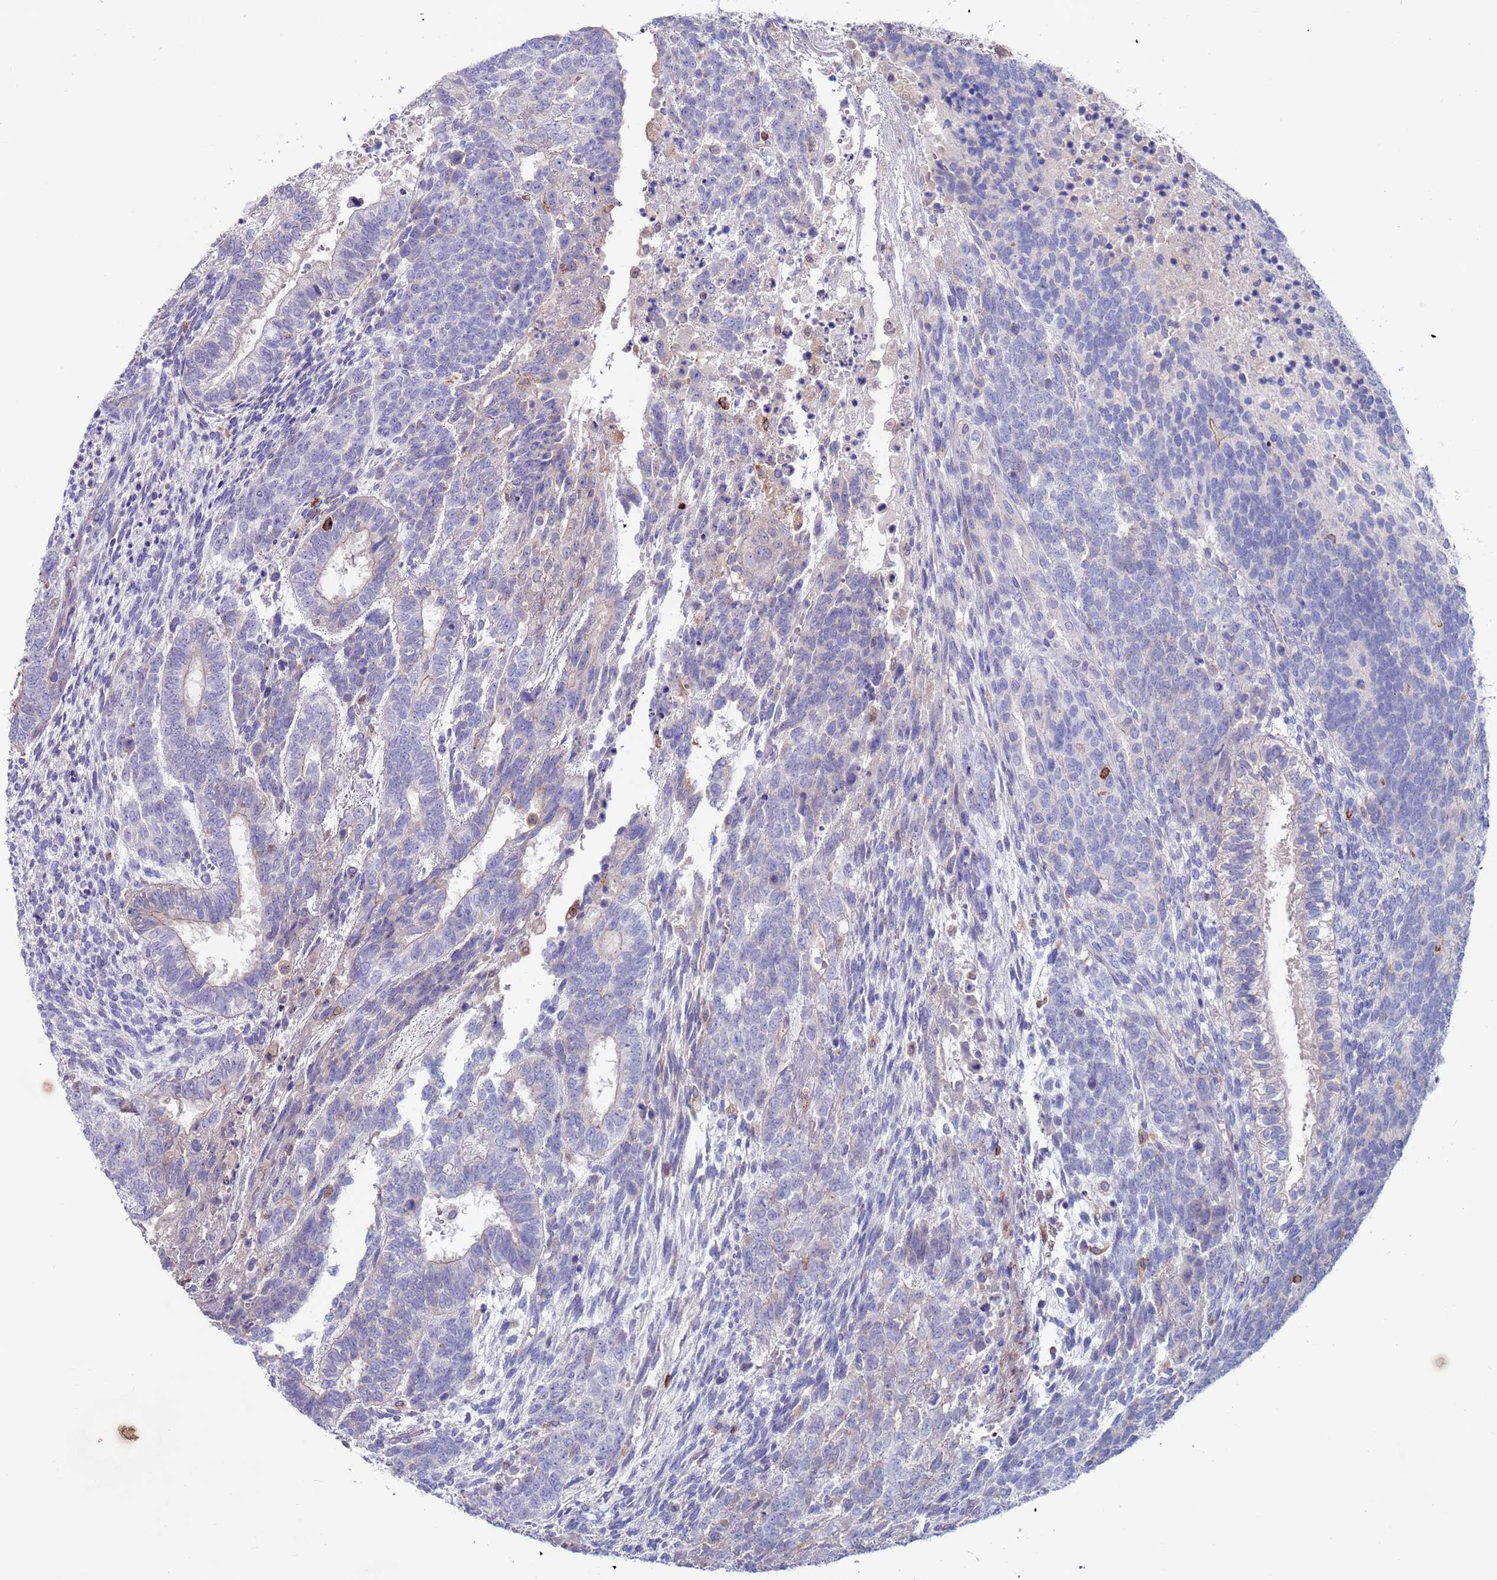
{"staining": {"intensity": "negative", "quantity": "none", "location": "none"}, "tissue": "testis cancer", "cell_type": "Tumor cells", "image_type": "cancer", "snomed": [{"axis": "morphology", "description": "Carcinoma, Embryonal, NOS"}, {"axis": "topography", "description": "Testis"}], "caption": "Testis embryonal carcinoma stained for a protein using immunohistochemistry reveals no positivity tumor cells.", "gene": "GREB1L", "patient": {"sex": "male", "age": 23}}